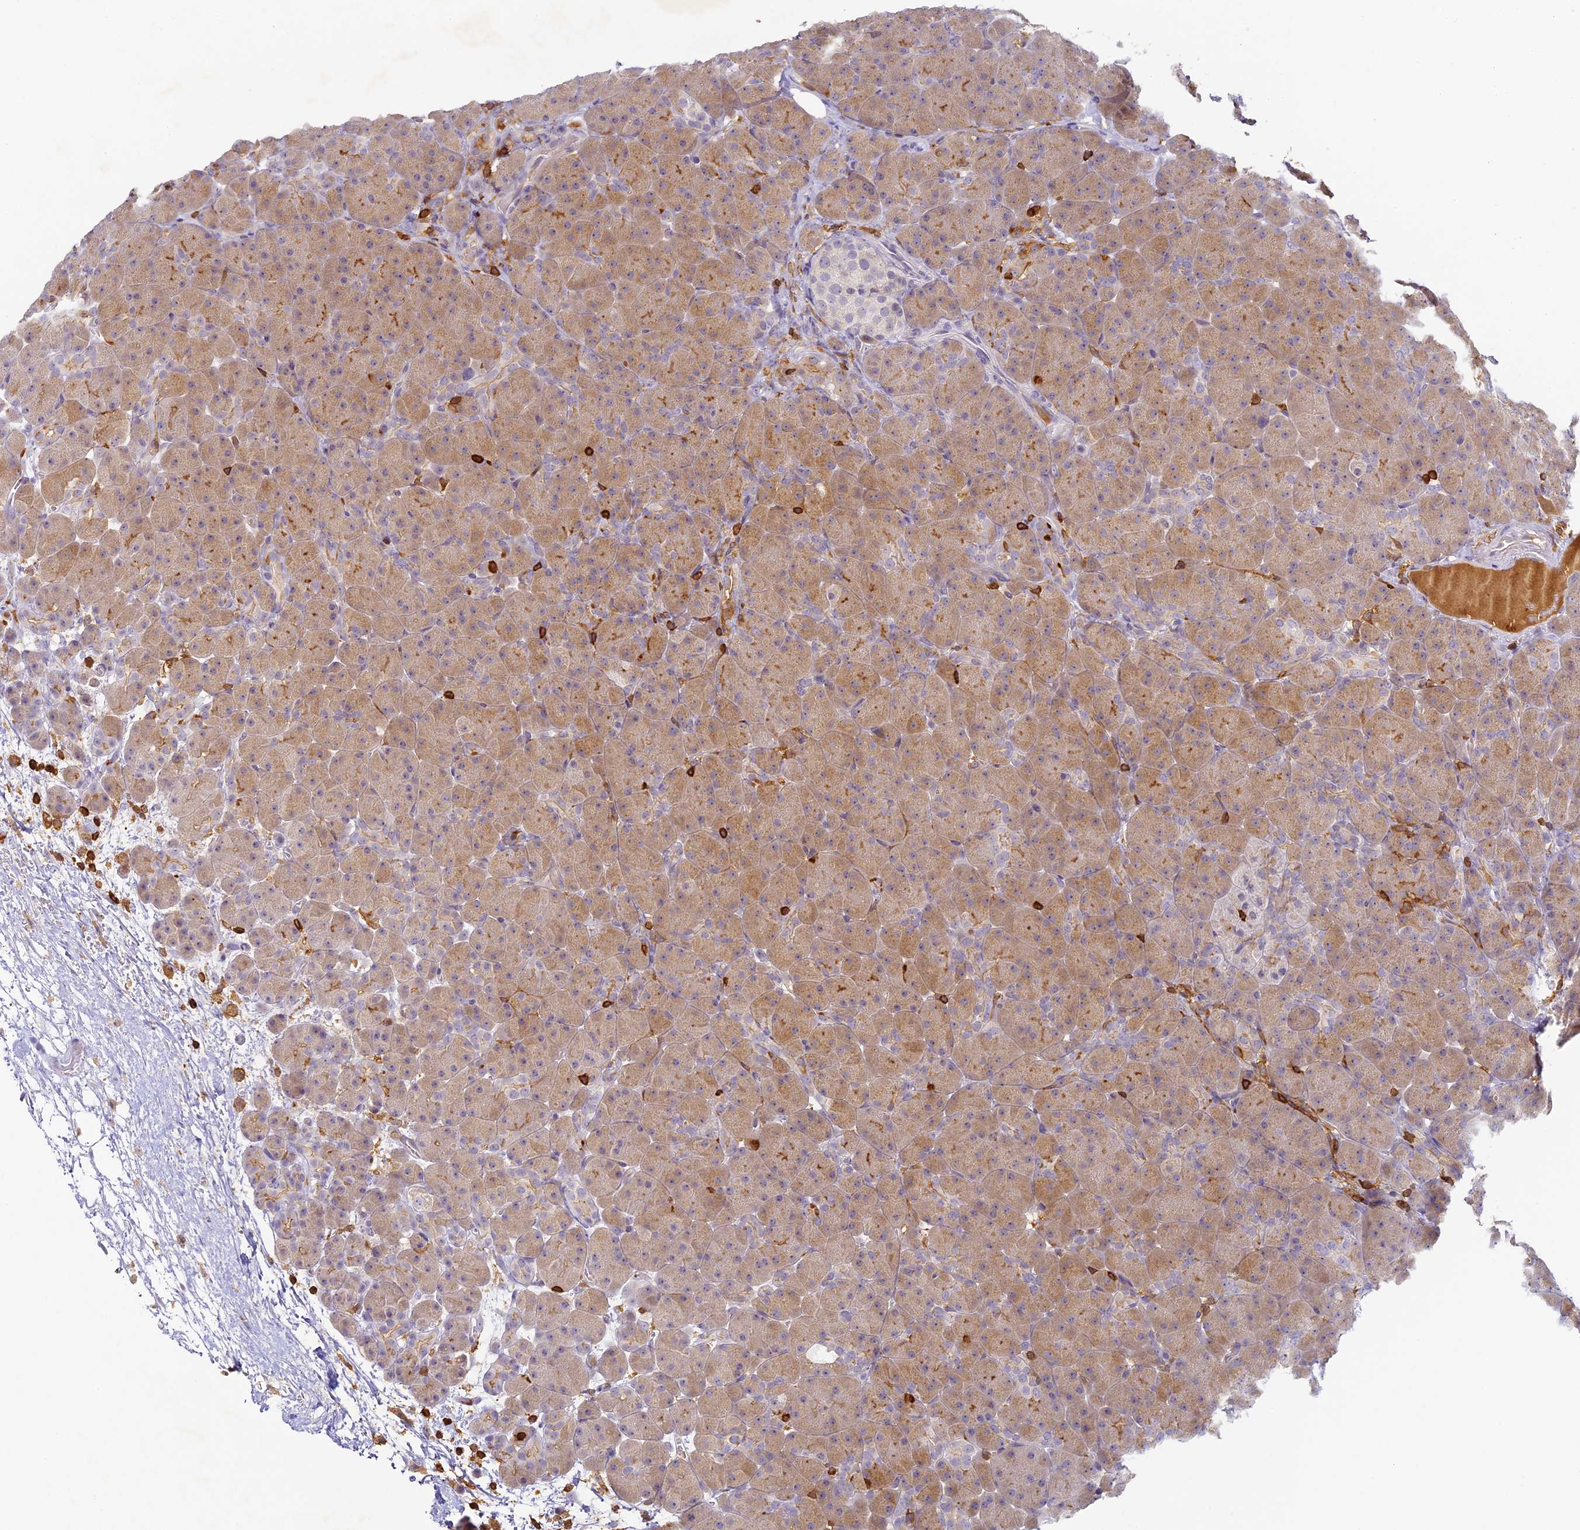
{"staining": {"intensity": "moderate", "quantity": "25%-75%", "location": "cytoplasmic/membranous"}, "tissue": "pancreas", "cell_type": "Exocrine glandular cells", "image_type": "normal", "snomed": [{"axis": "morphology", "description": "Normal tissue, NOS"}, {"axis": "topography", "description": "Pancreas"}], "caption": "A high-resolution histopathology image shows IHC staining of unremarkable pancreas, which exhibits moderate cytoplasmic/membranous positivity in approximately 25%-75% of exocrine glandular cells.", "gene": "FYB1", "patient": {"sex": "male", "age": 66}}